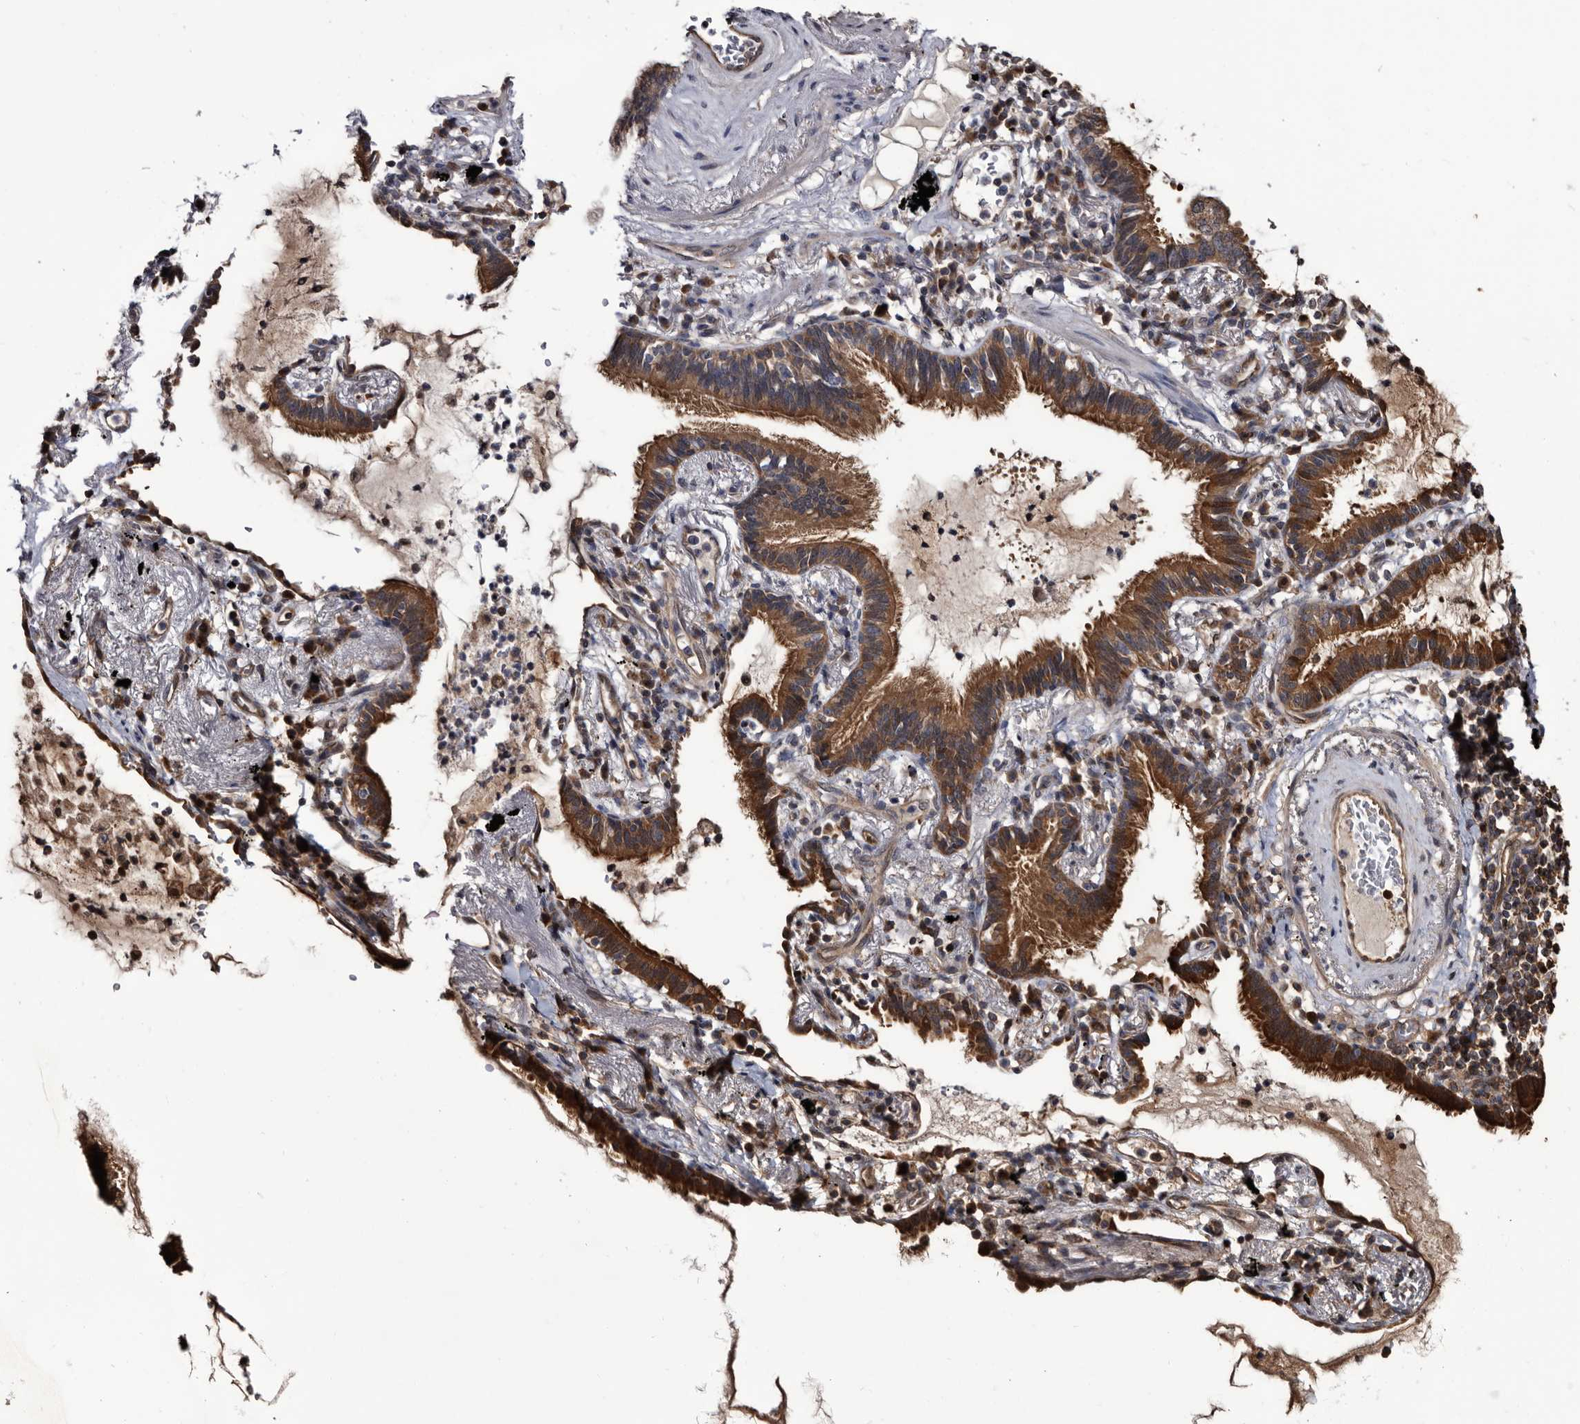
{"staining": {"intensity": "moderate", "quantity": "25%-75%", "location": "cytoplasmic/membranous"}, "tissue": "lung cancer", "cell_type": "Tumor cells", "image_type": "cancer", "snomed": [{"axis": "morphology", "description": "Adenocarcinoma, NOS"}, {"axis": "topography", "description": "Lung"}], "caption": "Moderate cytoplasmic/membranous protein expression is identified in about 25%-75% of tumor cells in lung adenocarcinoma. Nuclei are stained in blue.", "gene": "TTI2", "patient": {"sex": "female", "age": 70}}